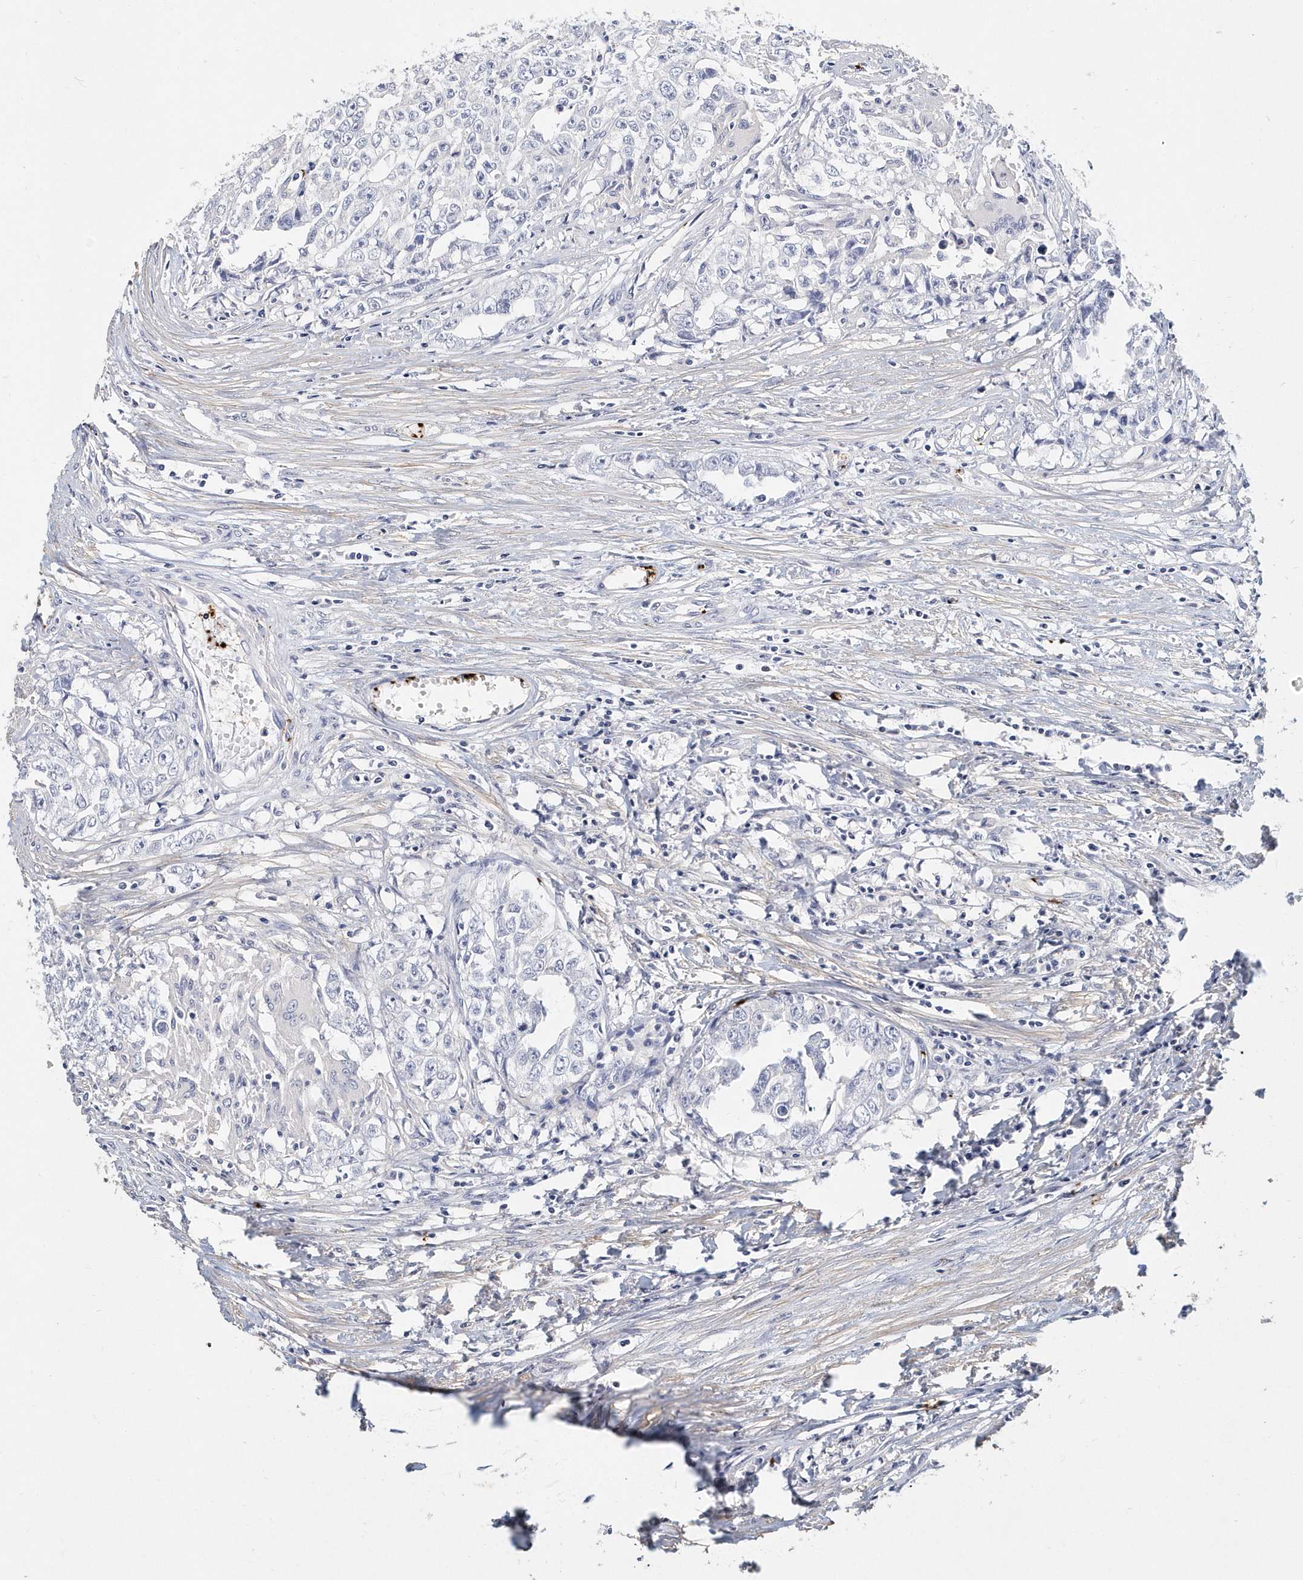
{"staining": {"intensity": "negative", "quantity": "none", "location": "none"}, "tissue": "testis cancer", "cell_type": "Tumor cells", "image_type": "cancer", "snomed": [{"axis": "morphology", "description": "Seminoma, NOS"}, {"axis": "morphology", "description": "Carcinoma, Embryonal, NOS"}, {"axis": "topography", "description": "Testis"}], "caption": "The histopathology image displays no staining of tumor cells in seminoma (testis). The staining was performed using DAB (3,3'-diaminobenzidine) to visualize the protein expression in brown, while the nuclei were stained in blue with hematoxylin (Magnification: 20x).", "gene": "ITGA2B", "patient": {"sex": "male", "age": 43}}